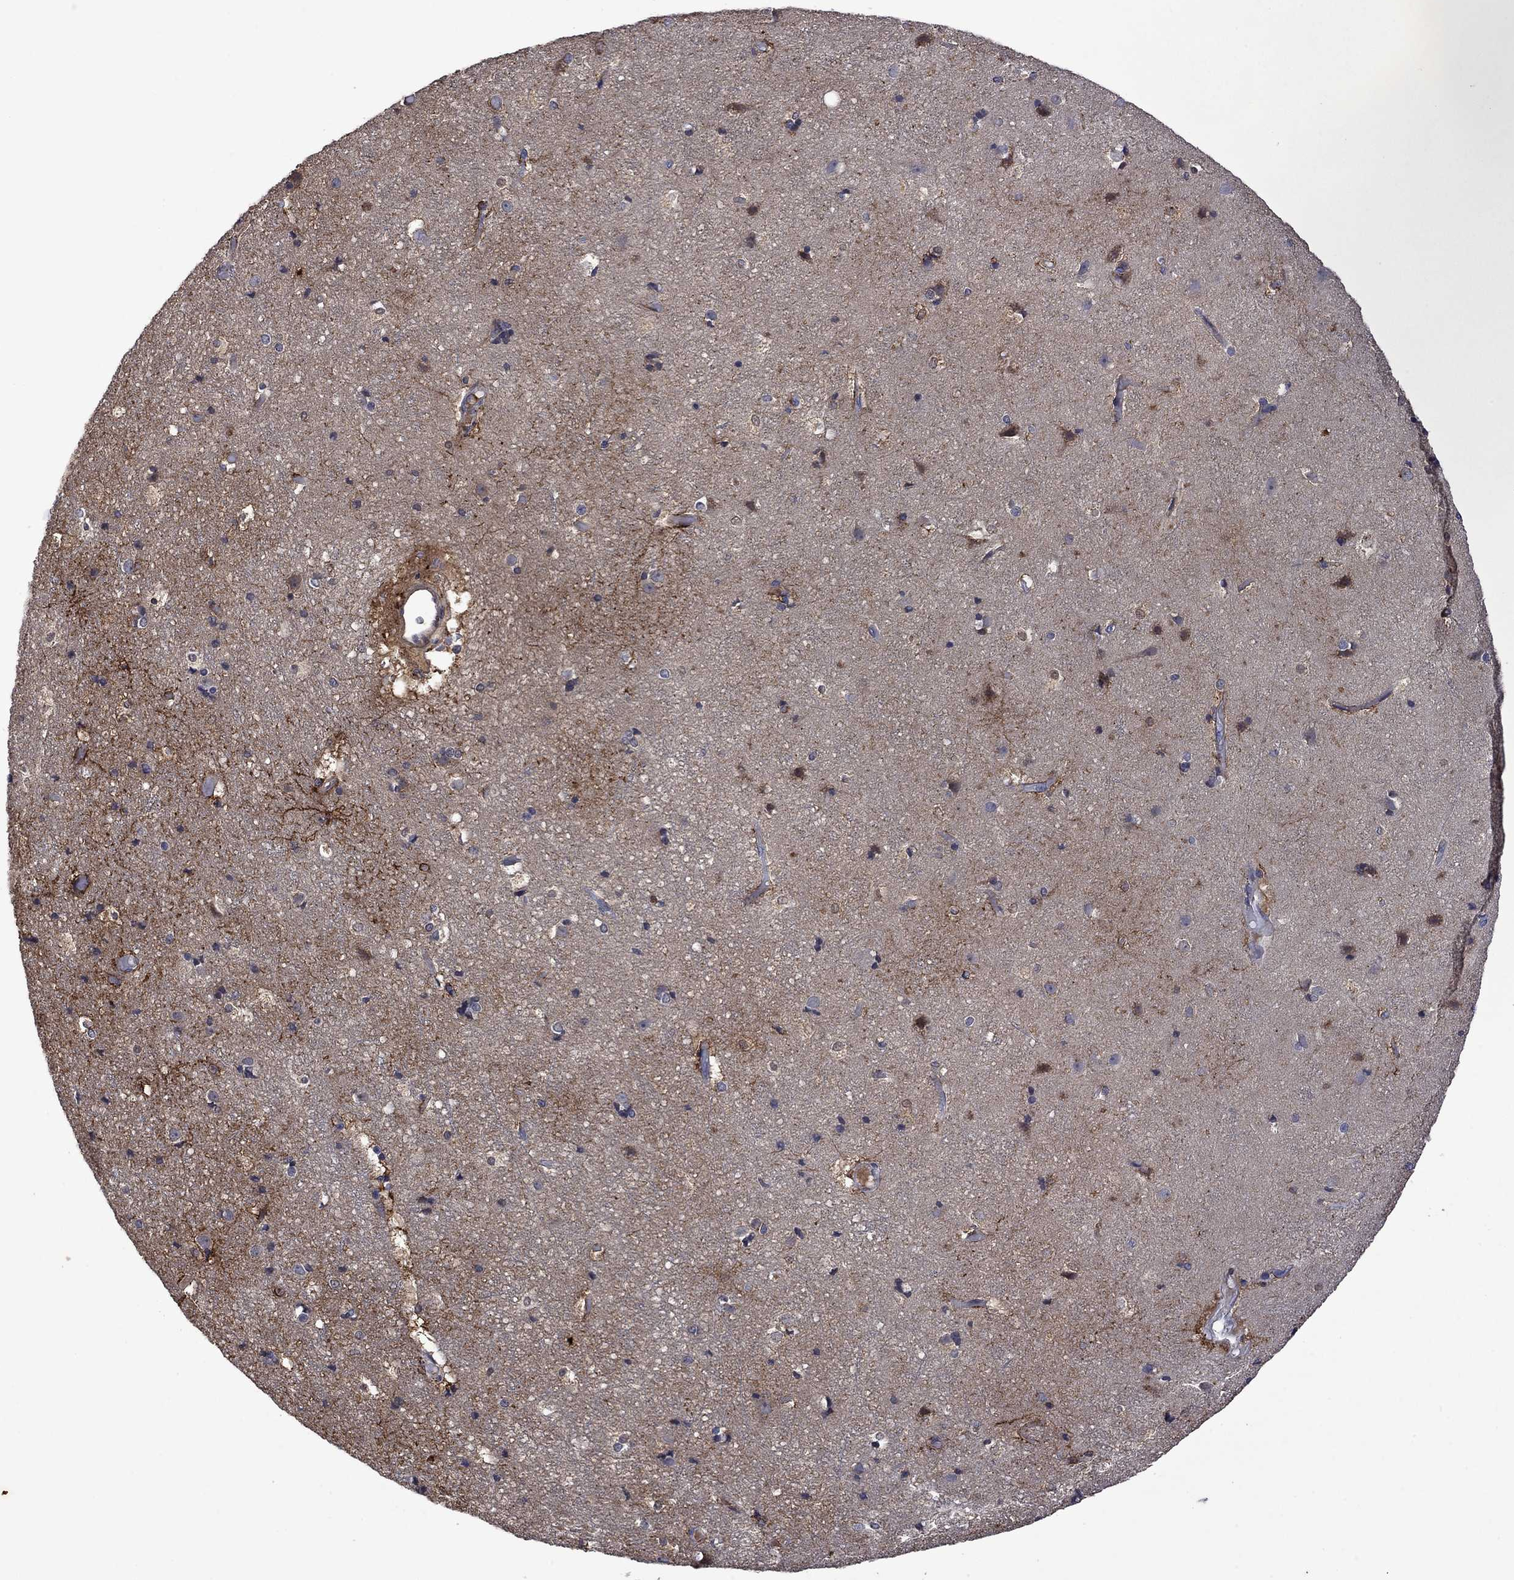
{"staining": {"intensity": "weak", "quantity": "25%-75%", "location": "cytoplasmic/membranous"}, "tissue": "cerebral cortex", "cell_type": "Endothelial cells", "image_type": "normal", "snomed": [{"axis": "morphology", "description": "Normal tissue, NOS"}, {"axis": "topography", "description": "Cerebral cortex"}], "caption": "Endothelial cells reveal low levels of weak cytoplasmic/membranous positivity in approximately 25%-75% of cells in normal cerebral cortex. The protein of interest is stained brown, and the nuclei are stained in blue (DAB (3,3'-diaminobenzidine) IHC with brightfield microscopy, high magnification).", "gene": "PHKA1", "patient": {"sex": "female", "age": 52}}